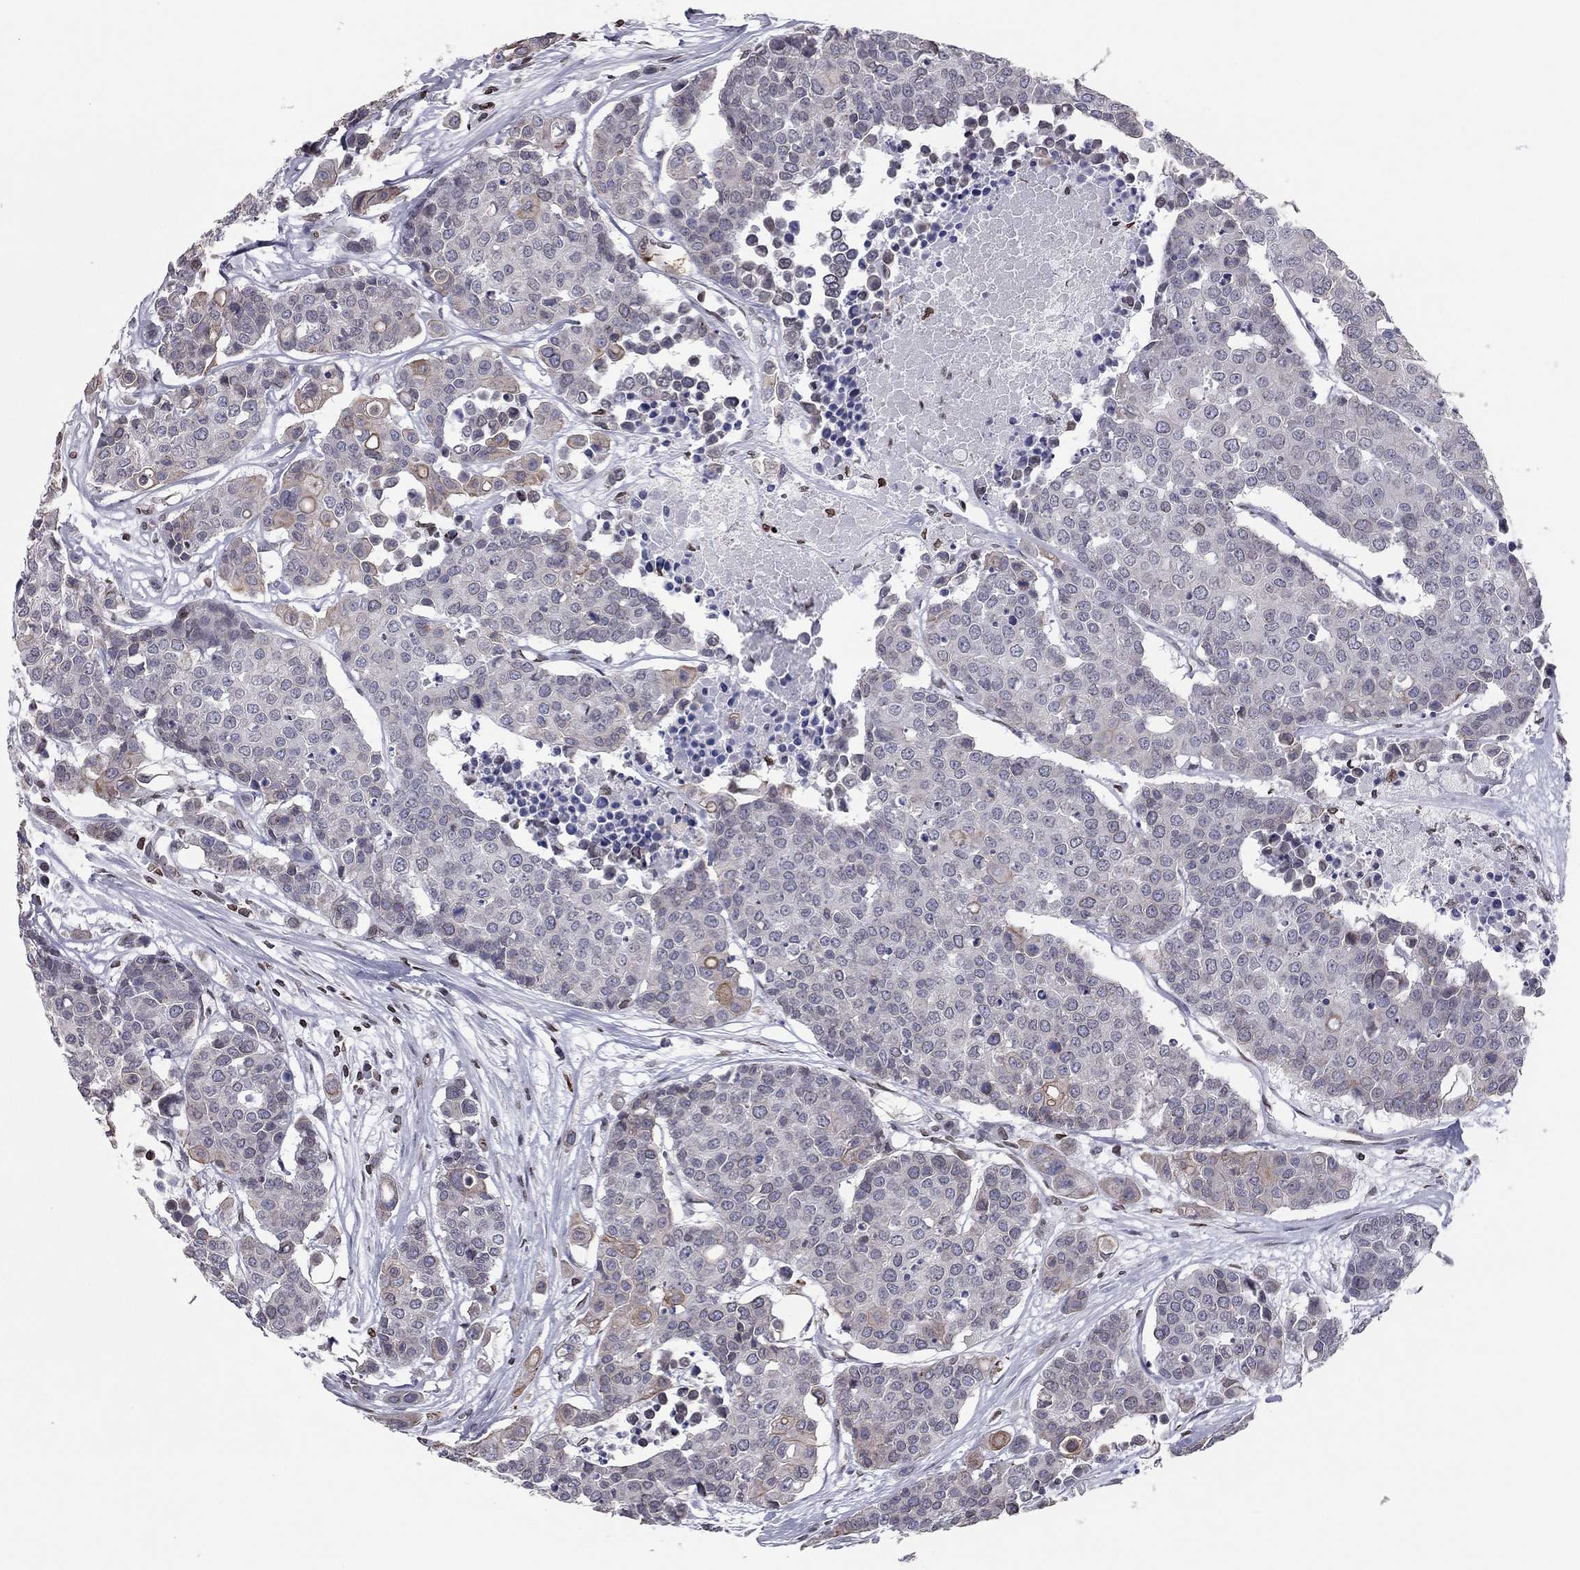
{"staining": {"intensity": "weak", "quantity": "<25%", "location": "cytoplasmic/membranous"}, "tissue": "carcinoid", "cell_type": "Tumor cells", "image_type": "cancer", "snomed": [{"axis": "morphology", "description": "Carcinoid, malignant, NOS"}, {"axis": "topography", "description": "Colon"}], "caption": "This is an immunohistochemistry (IHC) histopathology image of carcinoid. There is no staining in tumor cells.", "gene": "ESPL1", "patient": {"sex": "male", "age": 81}}